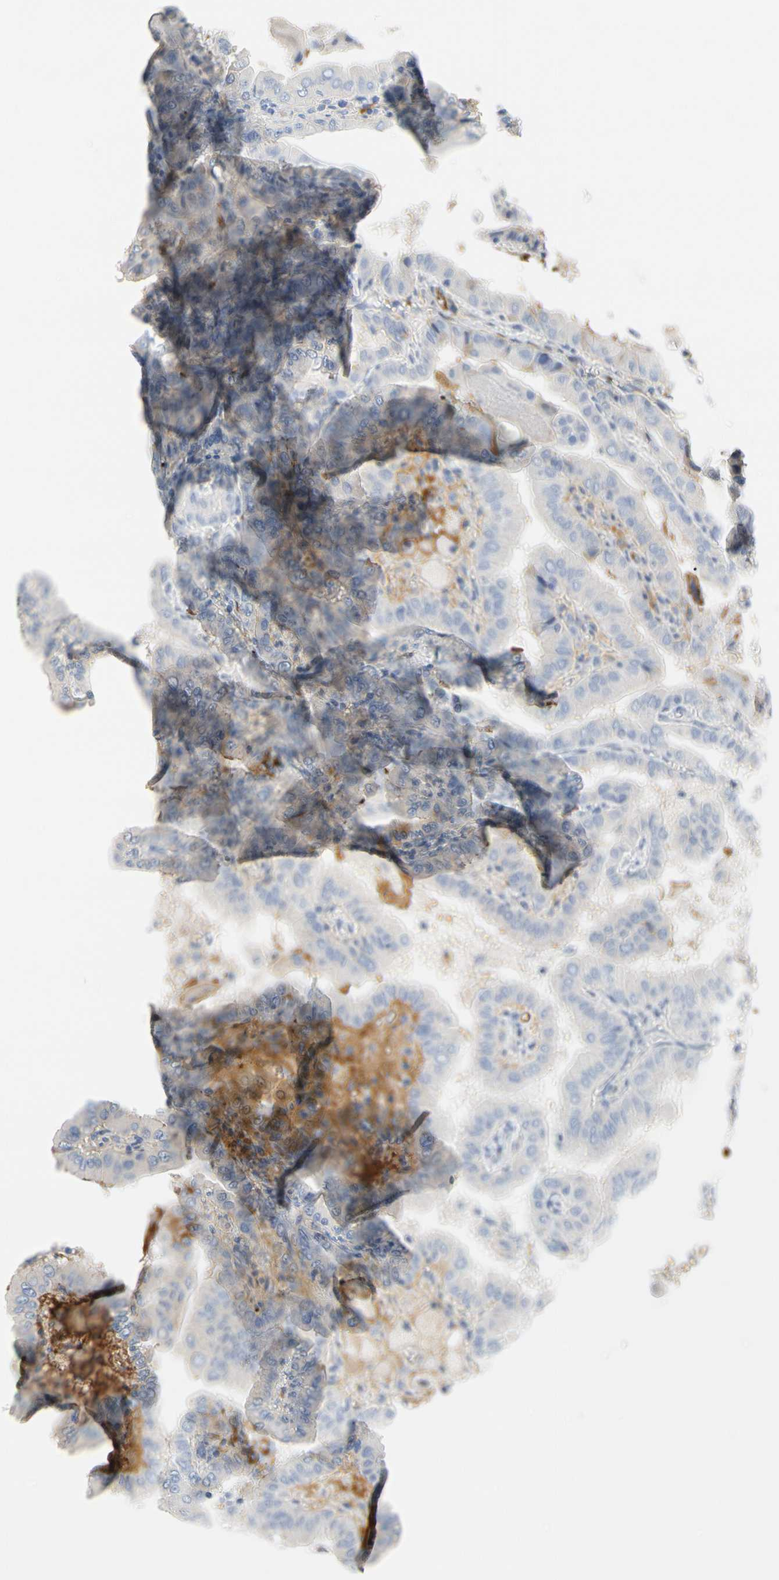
{"staining": {"intensity": "negative", "quantity": "none", "location": "none"}, "tissue": "thyroid cancer", "cell_type": "Tumor cells", "image_type": "cancer", "snomed": [{"axis": "morphology", "description": "Papillary adenocarcinoma, NOS"}, {"axis": "topography", "description": "Thyroid gland"}], "caption": "Immunohistochemistry of human papillary adenocarcinoma (thyroid) shows no expression in tumor cells. (Brightfield microscopy of DAB (3,3'-diaminobenzidine) immunohistochemistry at high magnification).", "gene": "FGB", "patient": {"sex": "male", "age": 33}}